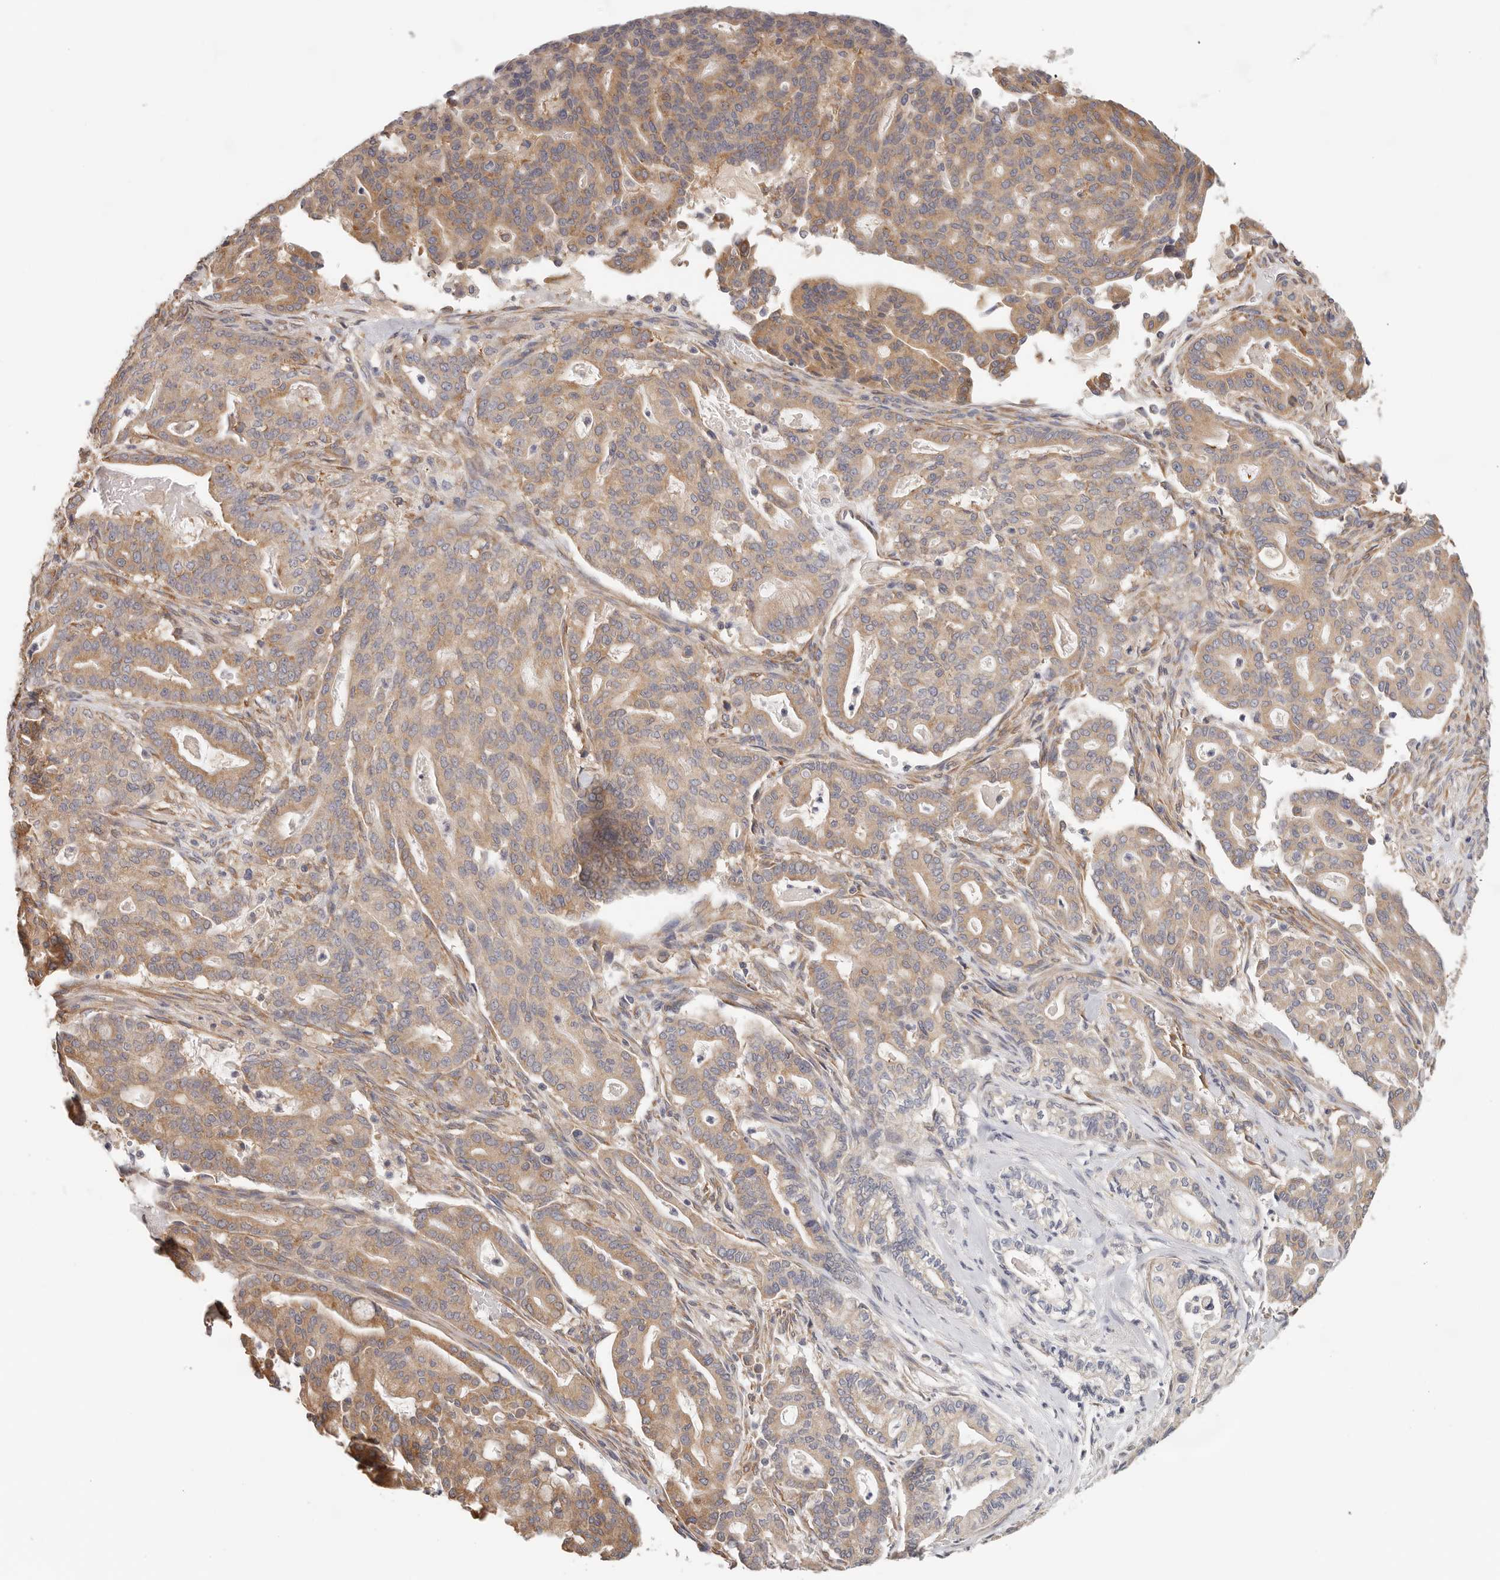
{"staining": {"intensity": "moderate", "quantity": ">75%", "location": "cytoplasmic/membranous"}, "tissue": "pancreatic cancer", "cell_type": "Tumor cells", "image_type": "cancer", "snomed": [{"axis": "morphology", "description": "Adenocarcinoma, NOS"}, {"axis": "topography", "description": "Pancreas"}], "caption": "Immunohistochemistry (IHC) staining of adenocarcinoma (pancreatic), which demonstrates medium levels of moderate cytoplasmic/membranous staining in about >75% of tumor cells indicating moderate cytoplasmic/membranous protein staining. The staining was performed using DAB (brown) for protein detection and nuclei were counterstained in hematoxylin (blue).", "gene": "AFDN", "patient": {"sex": "male", "age": 63}}